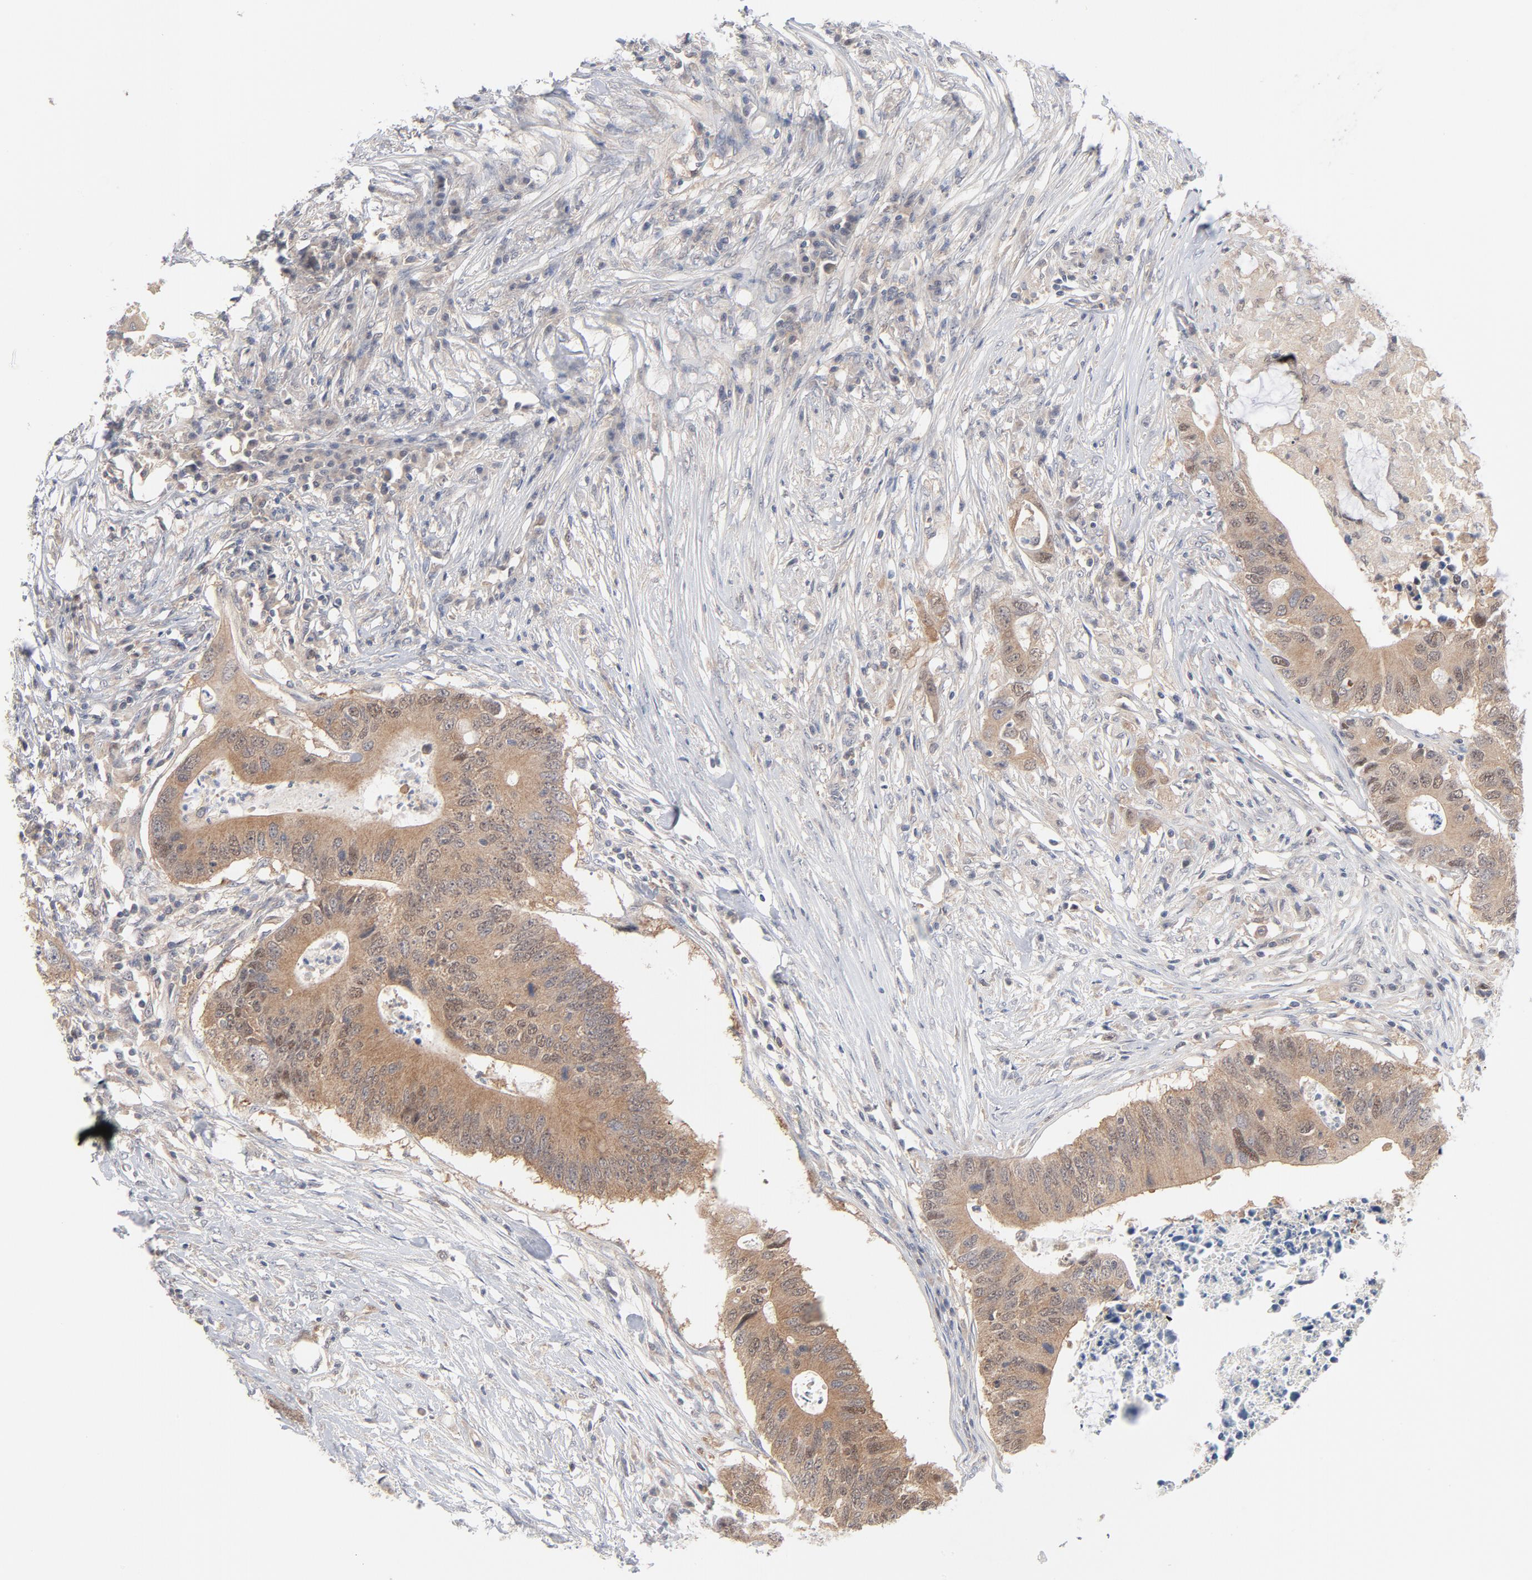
{"staining": {"intensity": "moderate", "quantity": "<25%", "location": "cytoplasmic/membranous,nuclear"}, "tissue": "colorectal cancer", "cell_type": "Tumor cells", "image_type": "cancer", "snomed": [{"axis": "morphology", "description": "Adenocarcinoma, NOS"}, {"axis": "topography", "description": "Colon"}], "caption": "This histopathology image displays immunohistochemistry staining of adenocarcinoma (colorectal), with low moderate cytoplasmic/membranous and nuclear expression in approximately <25% of tumor cells.", "gene": "UBL4A", "patient": {"sex": "male", "age": 71}}